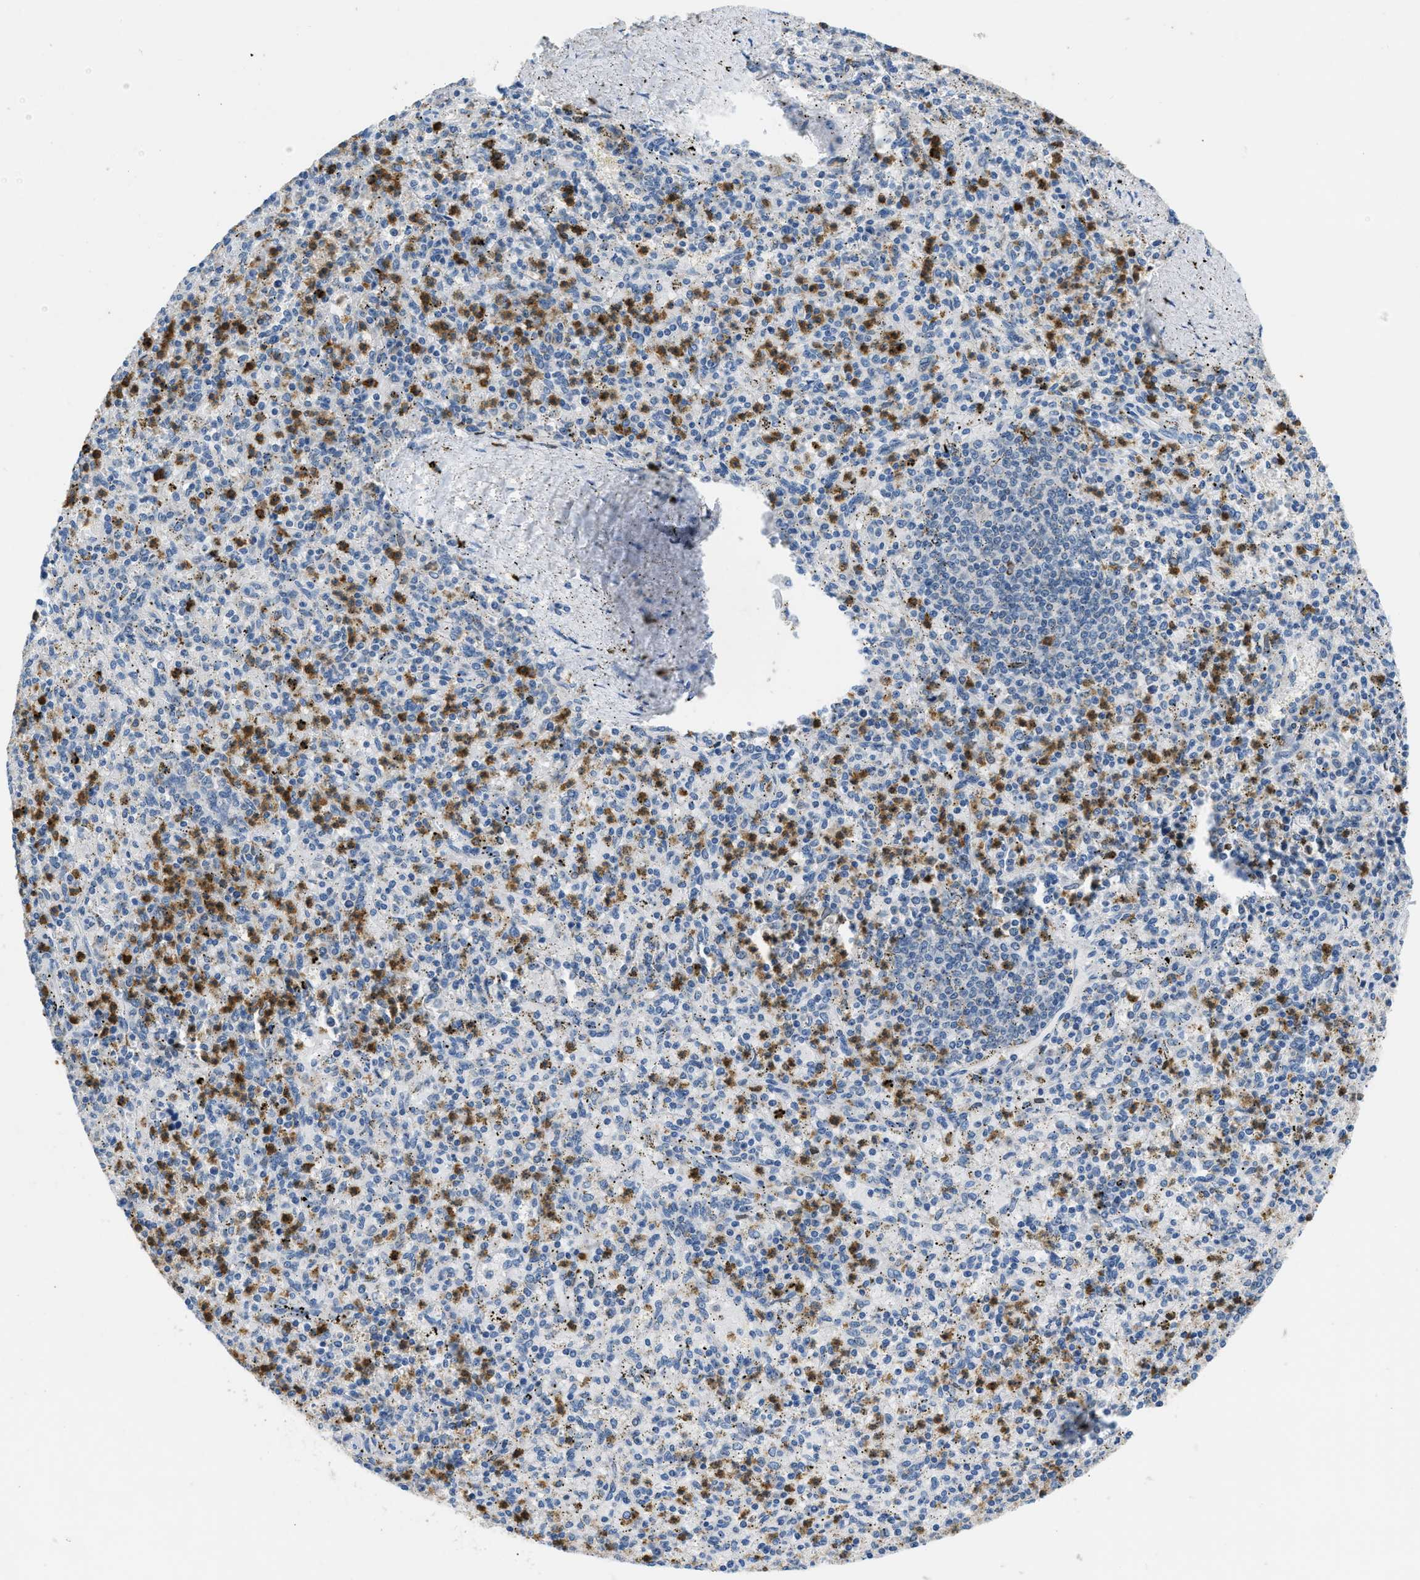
{"staining": {"intensity": "strong", "quantity": "25%-75%", "location": "cytoplasmic/membranous"}, "tissue": "spleen", "cell_type": "Cells in red pulp", "image_type": "normal", "snomed": [{"axis": "morphology", "description": "Normal tissue, NOS"}, {"axis": "topography", "description": "Spleen"}], "caption": "The image displays immunohistochemical staining of benign spleen. There is strong cytoplasmic/membranous staining is appreciated in approximately 25%-75% of cells in red pulp.", "gene": "TOMM34", "patient": {"sex": "male", "age": 72}}